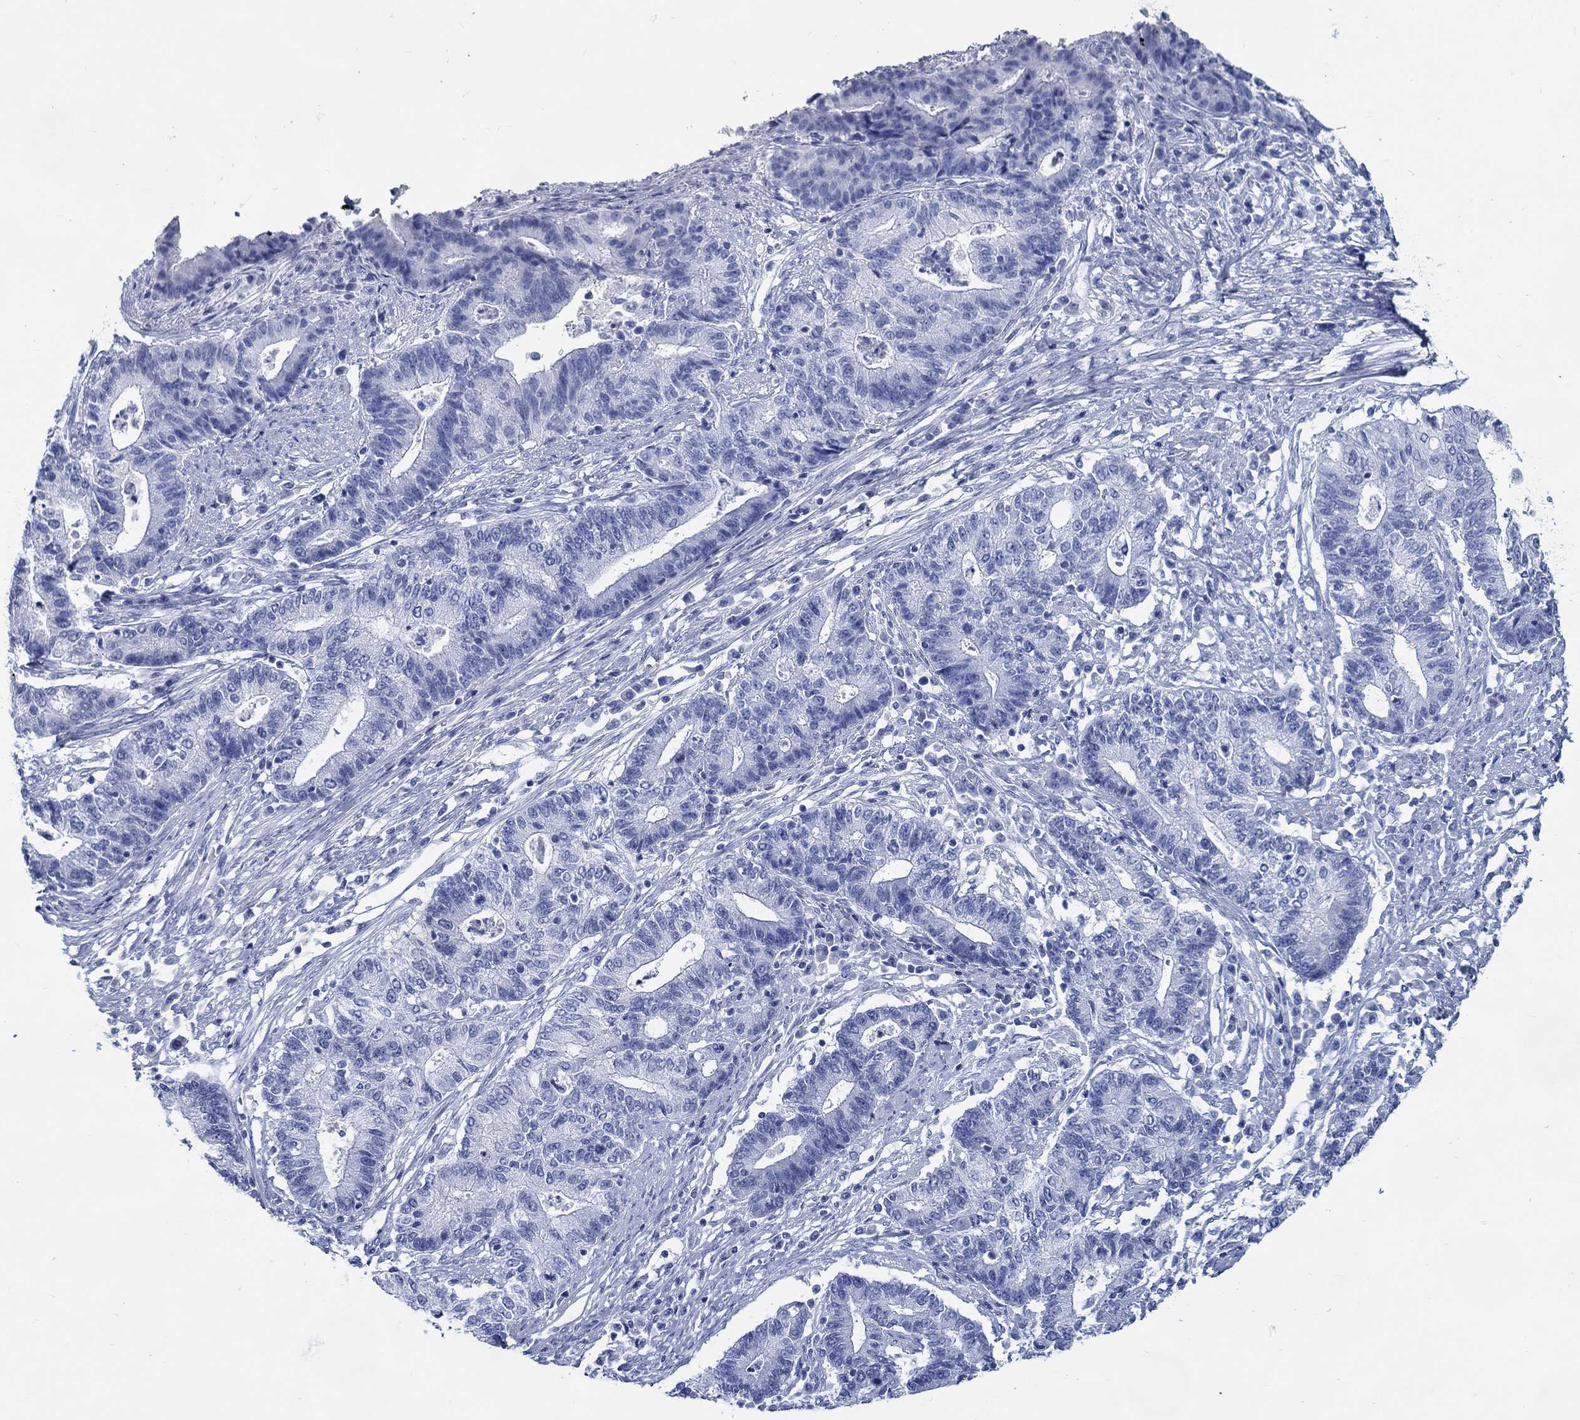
{"staining": {"intensity": "negative", "quantity": "none", "location": "none"}, "tissue": "endometrial cancer", "cell_type": "Tumor cells", "image_type": "cancer", "snomed": [{"axis": "morphology", "description": "Adenocarcinoma, NOS"}, {"axis": "topography", "description": "Uterus"}, {"axis": "topography", "description": "Endometrium"}], "caption": "Immunohistochemistry (IHC) of endometrial cancer (adenocarcinoma) demonstrates no staining in tumor cells.", "gene": "FBXO2", "patient": {"sex": "female", "age": 54}}